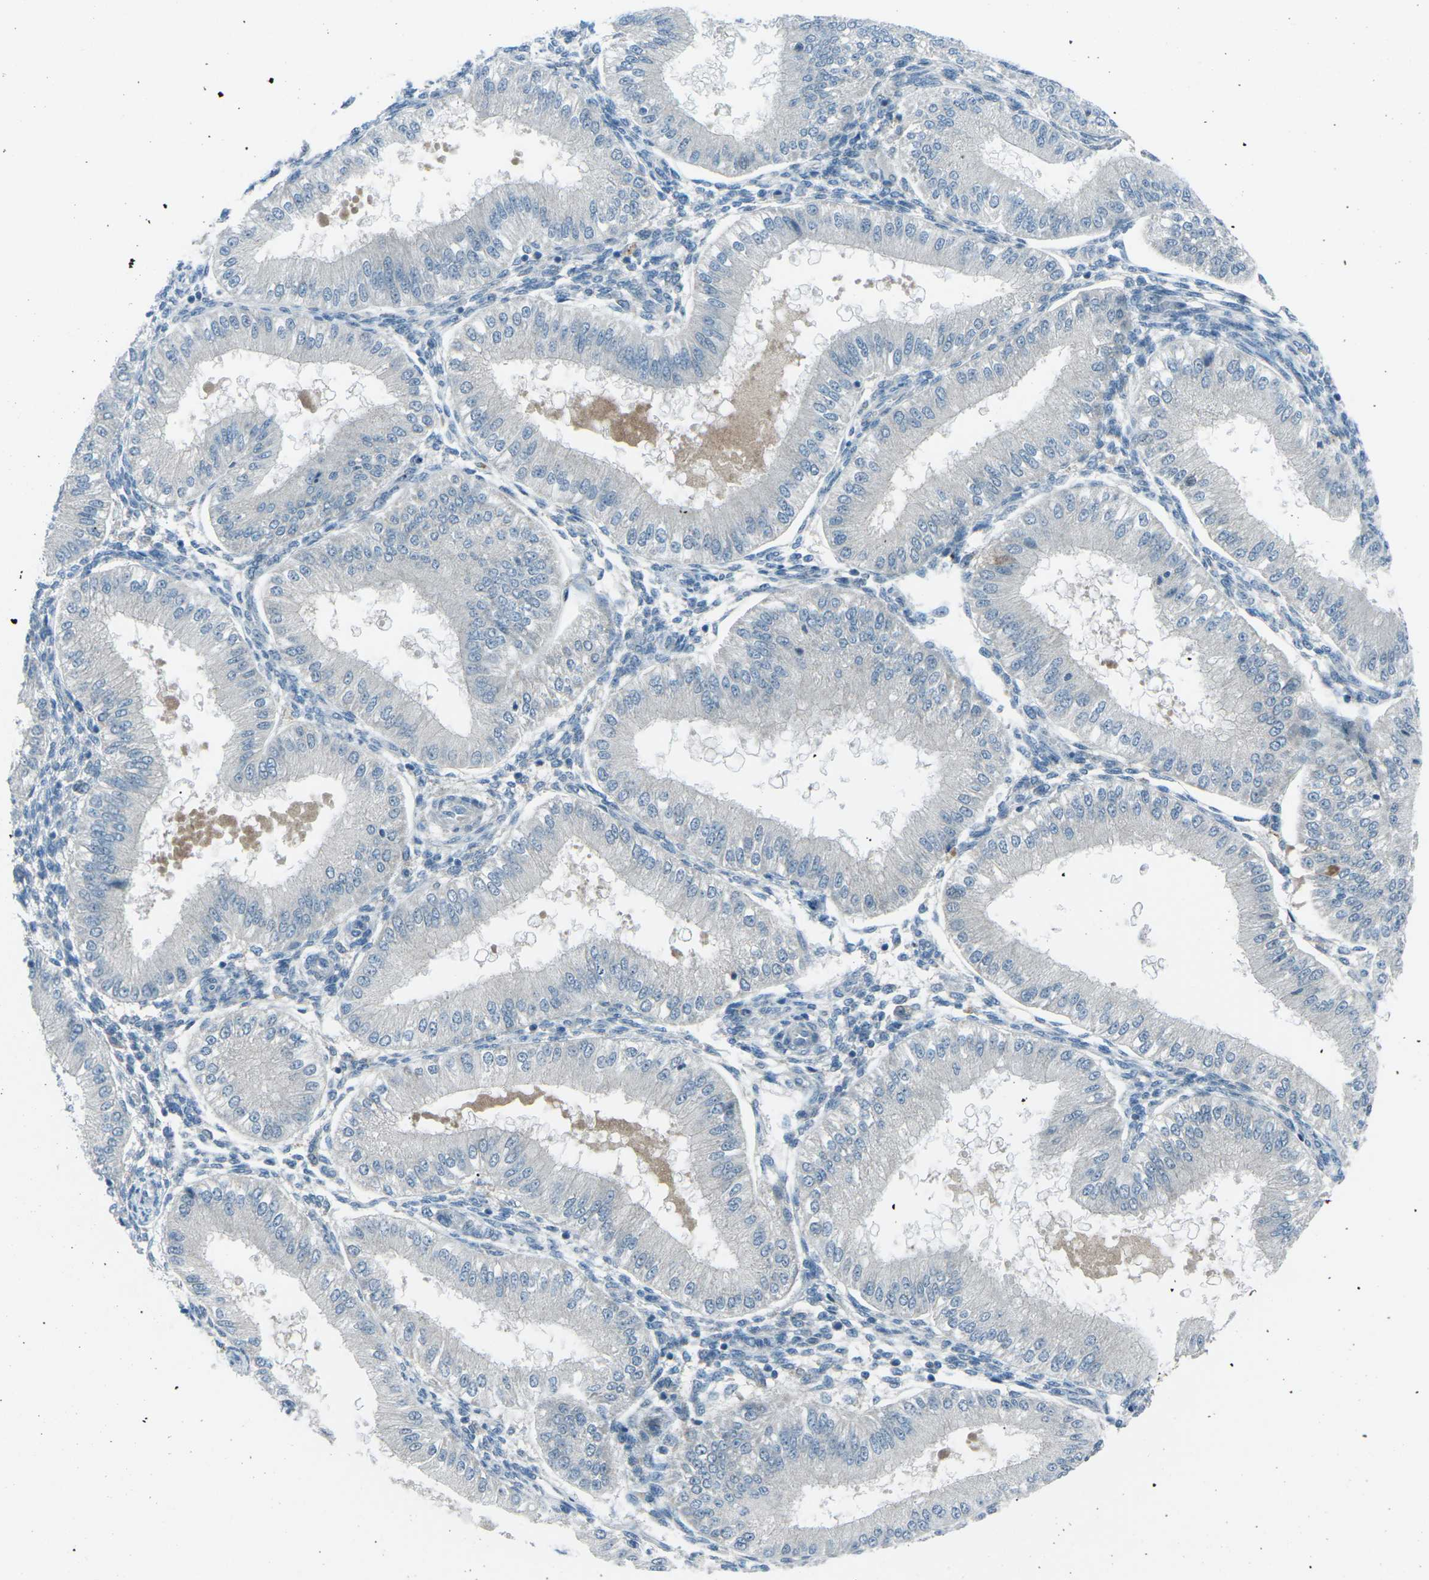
{"staining": {"intensity": "negative", "quantity": "none", "location": "none"}, "tissue": "endometrium", "cell_type": "Cells in endometrial stroma", "image_type": "normal", "snomed": [{"axis": "morphology", "description": "Normal tissue, NOS"}, {"axis": "topography", "description": "Endometrium"}], "caption": "Protein analysis of benign endometrium demonstrates no significant staining in cells in endometrial stroma.", "gene": "PRKCA", "patient": {"sex": "female", "age": 39}}